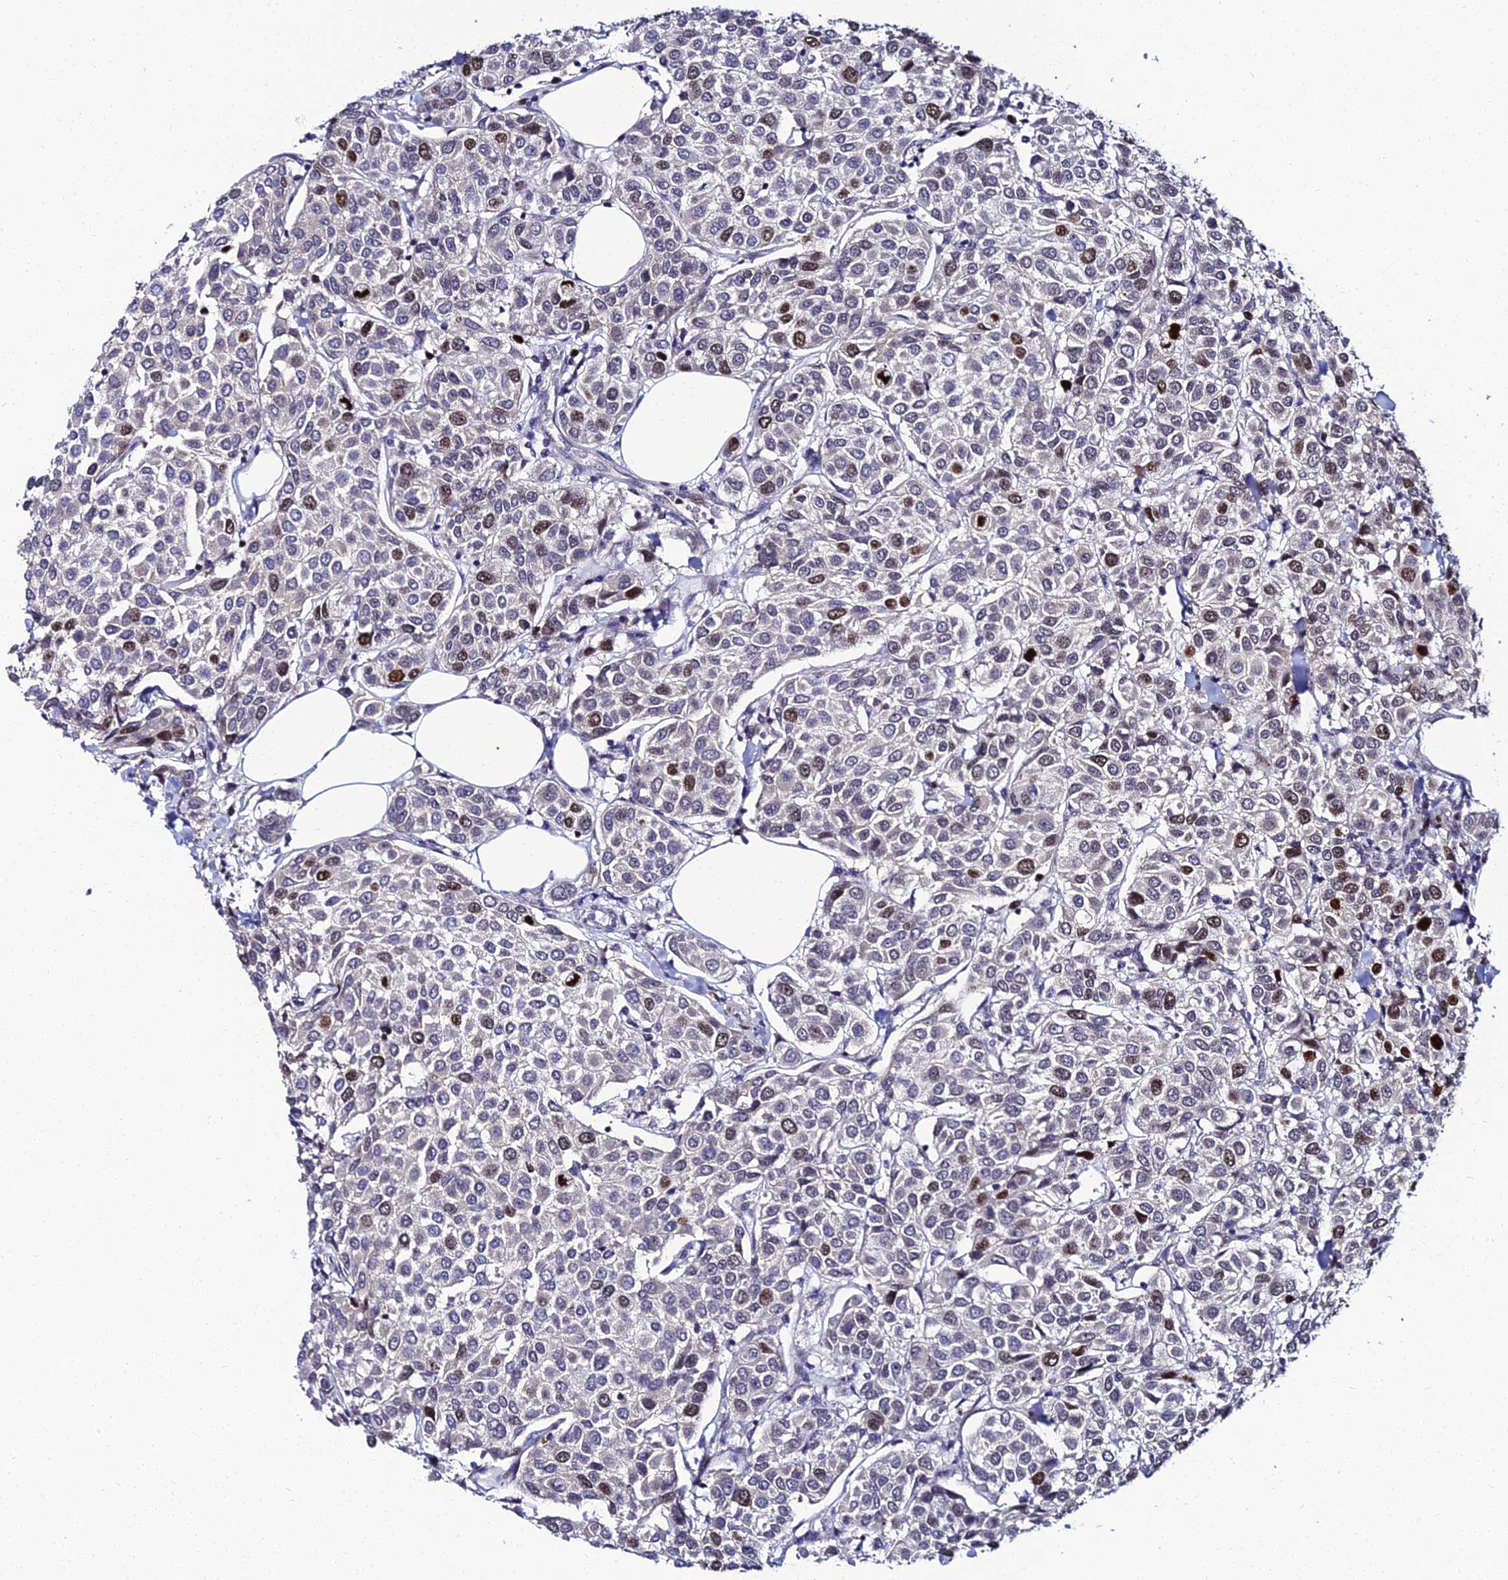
{"staining": {"intensity": "moderate", "quantity": "<25%", "location": "nuclear"}, "tissue": "breast cancer", "cell_type": "Tumor cells", "image_type": "cancer", "snomed": [{"axis": "morphology", "description": "Duct carcinoma"}, {"axis": "topography", "description": "Breast"}], "caption": "High-magnification brightfield microscopy of breast invasive ductal carcinoma stained with DAB (brown) and counterstained with hematoxylin (blue). tumor cells exhibit moderate nuclear expression is present in about<25% of cells.", "gene": "TAF9B", "patient": {"sex": "female", "age": 55}}